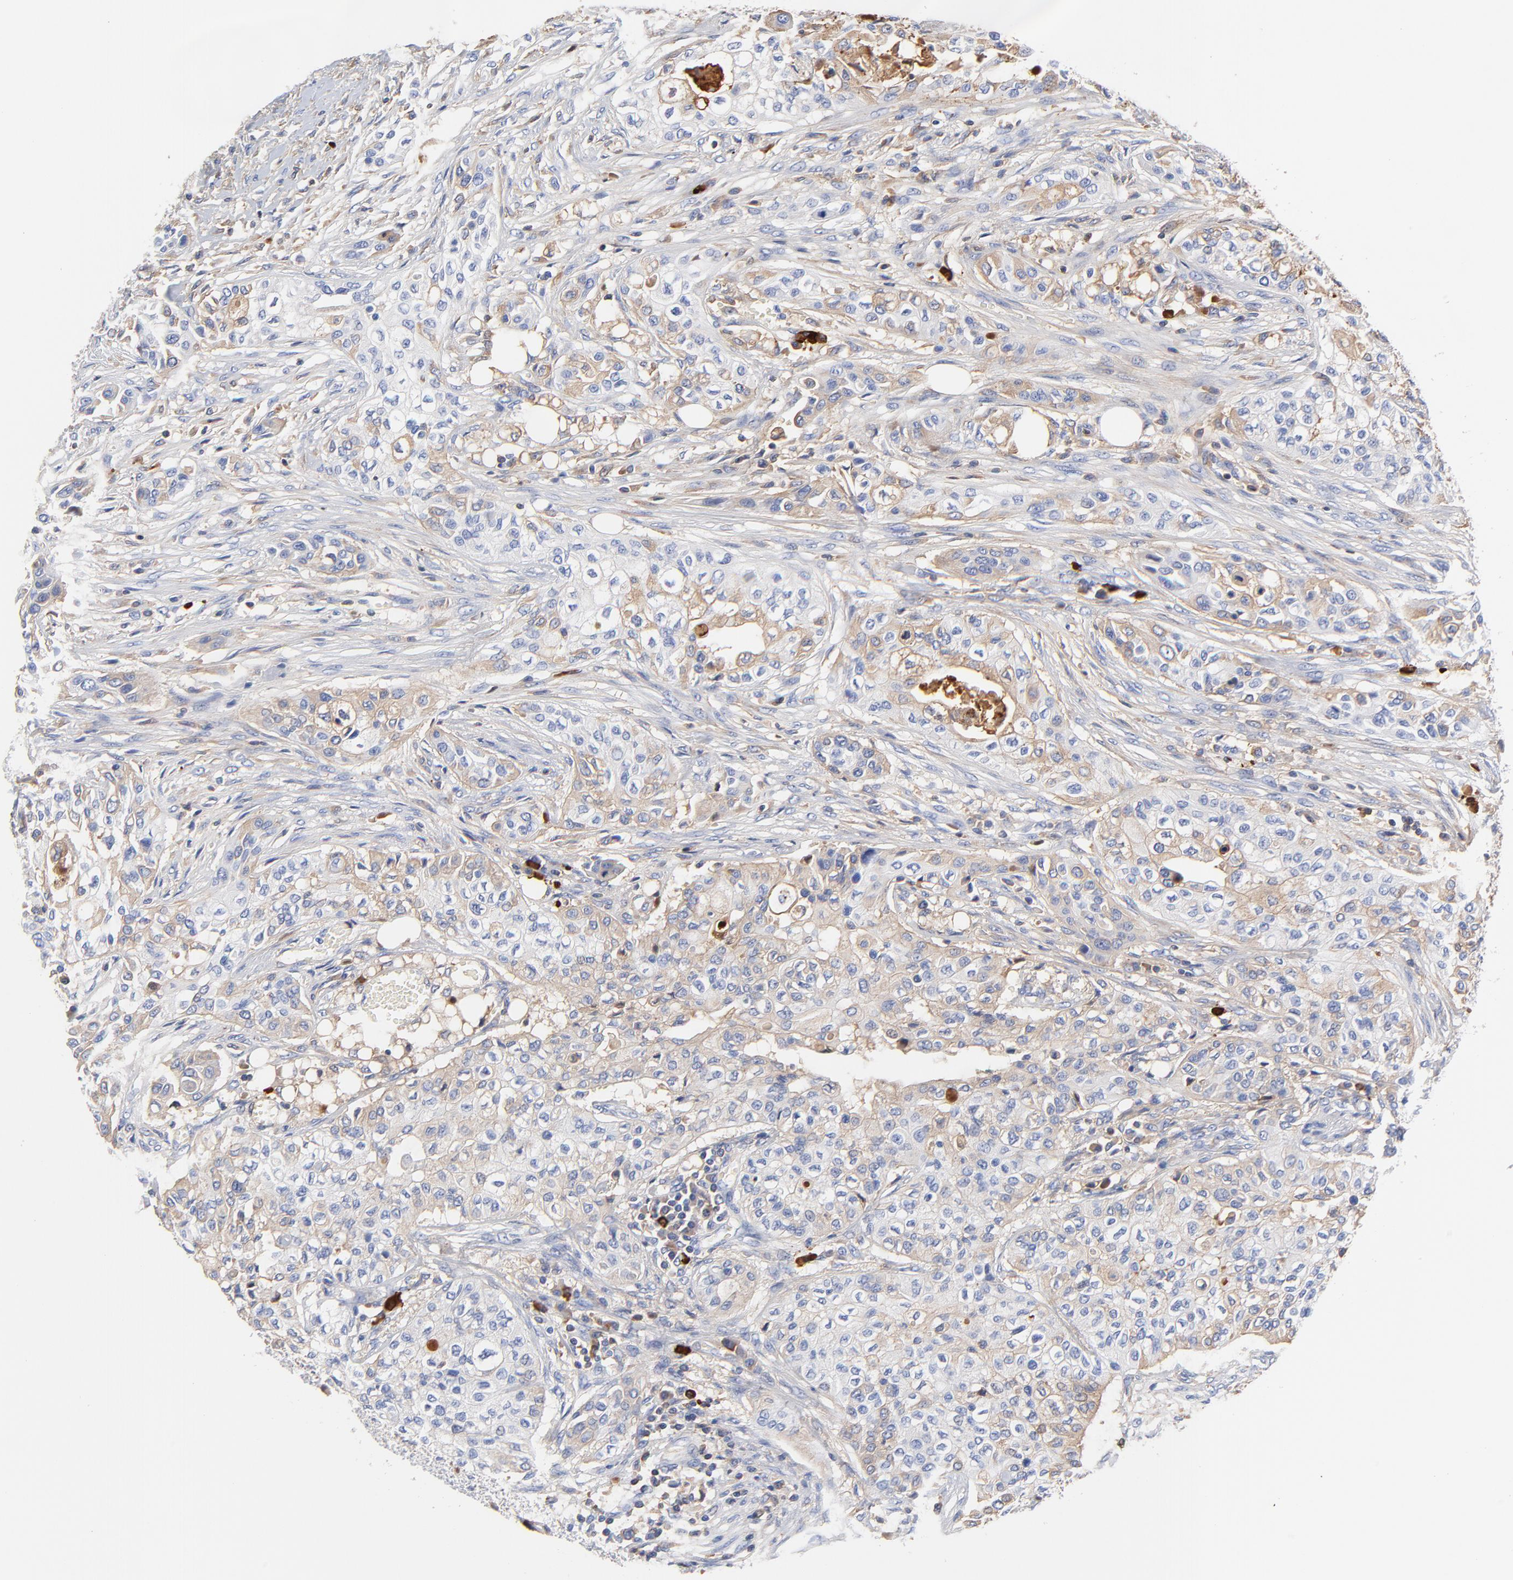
{"staining": {"intensity": "weak", "quantity": "25%-75%", "location": "cytoplasmic/membranous"}, "tissue": "urothelial cancer", "cell_type": "Tumor cells", "image_type": "cancer", "snomed": [{"axis": "morphology", "description": "Urothelial carcinoma, High grade"}, {"axis": "topography", "description": "Urinary bladder"}], "caption": "Weak cytoplasmic/membranous expression is seen in approximately 25%-75% of tumor cells in urothelial carcinoma (high-grade).", "gene": "IGLV3-10", "patient": {"sex": "male", "age": 74}}